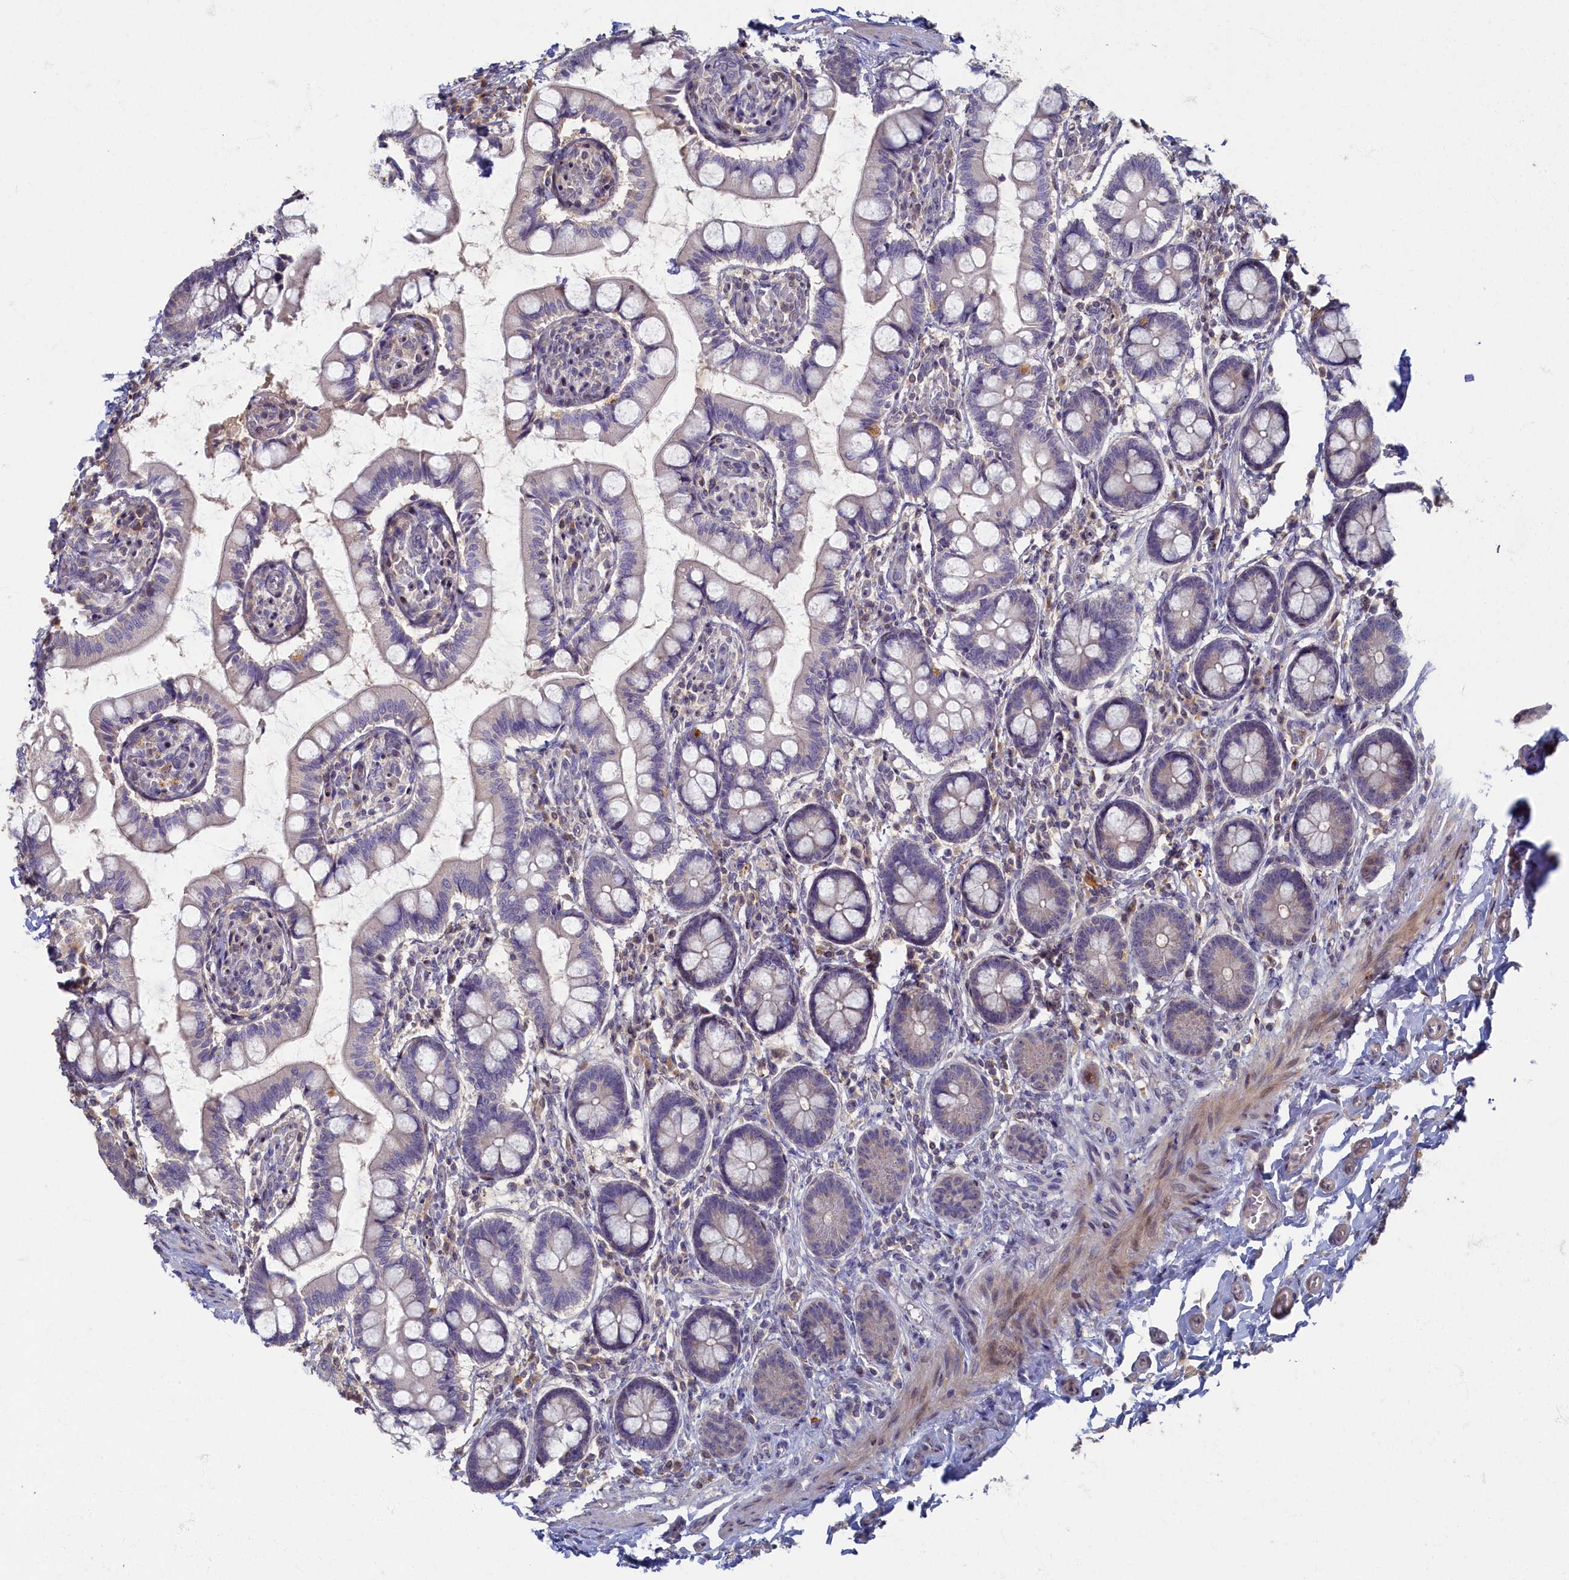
{"staining": {"intensity": "moderate", "quantity": "25%-75%", "location": "cytoplasmic/membranous"}, "tissue": "small intestine", "cell_type": "Glandular cells", "image_type": "normal", "snomed": [{"axis": "morphology", "description": "Normal tissue, NOS"}, {"axis": "topography", "description": "Small intestine"}], "caption": "This micrograph reveals IHC staining of unremarkable human small intestine, with medium moderate cytoplasmic/membranous expression in about 25%-75% of glandular cells.", "gene": "HUNK", "patient": {"sex": "male", "age": 52}}